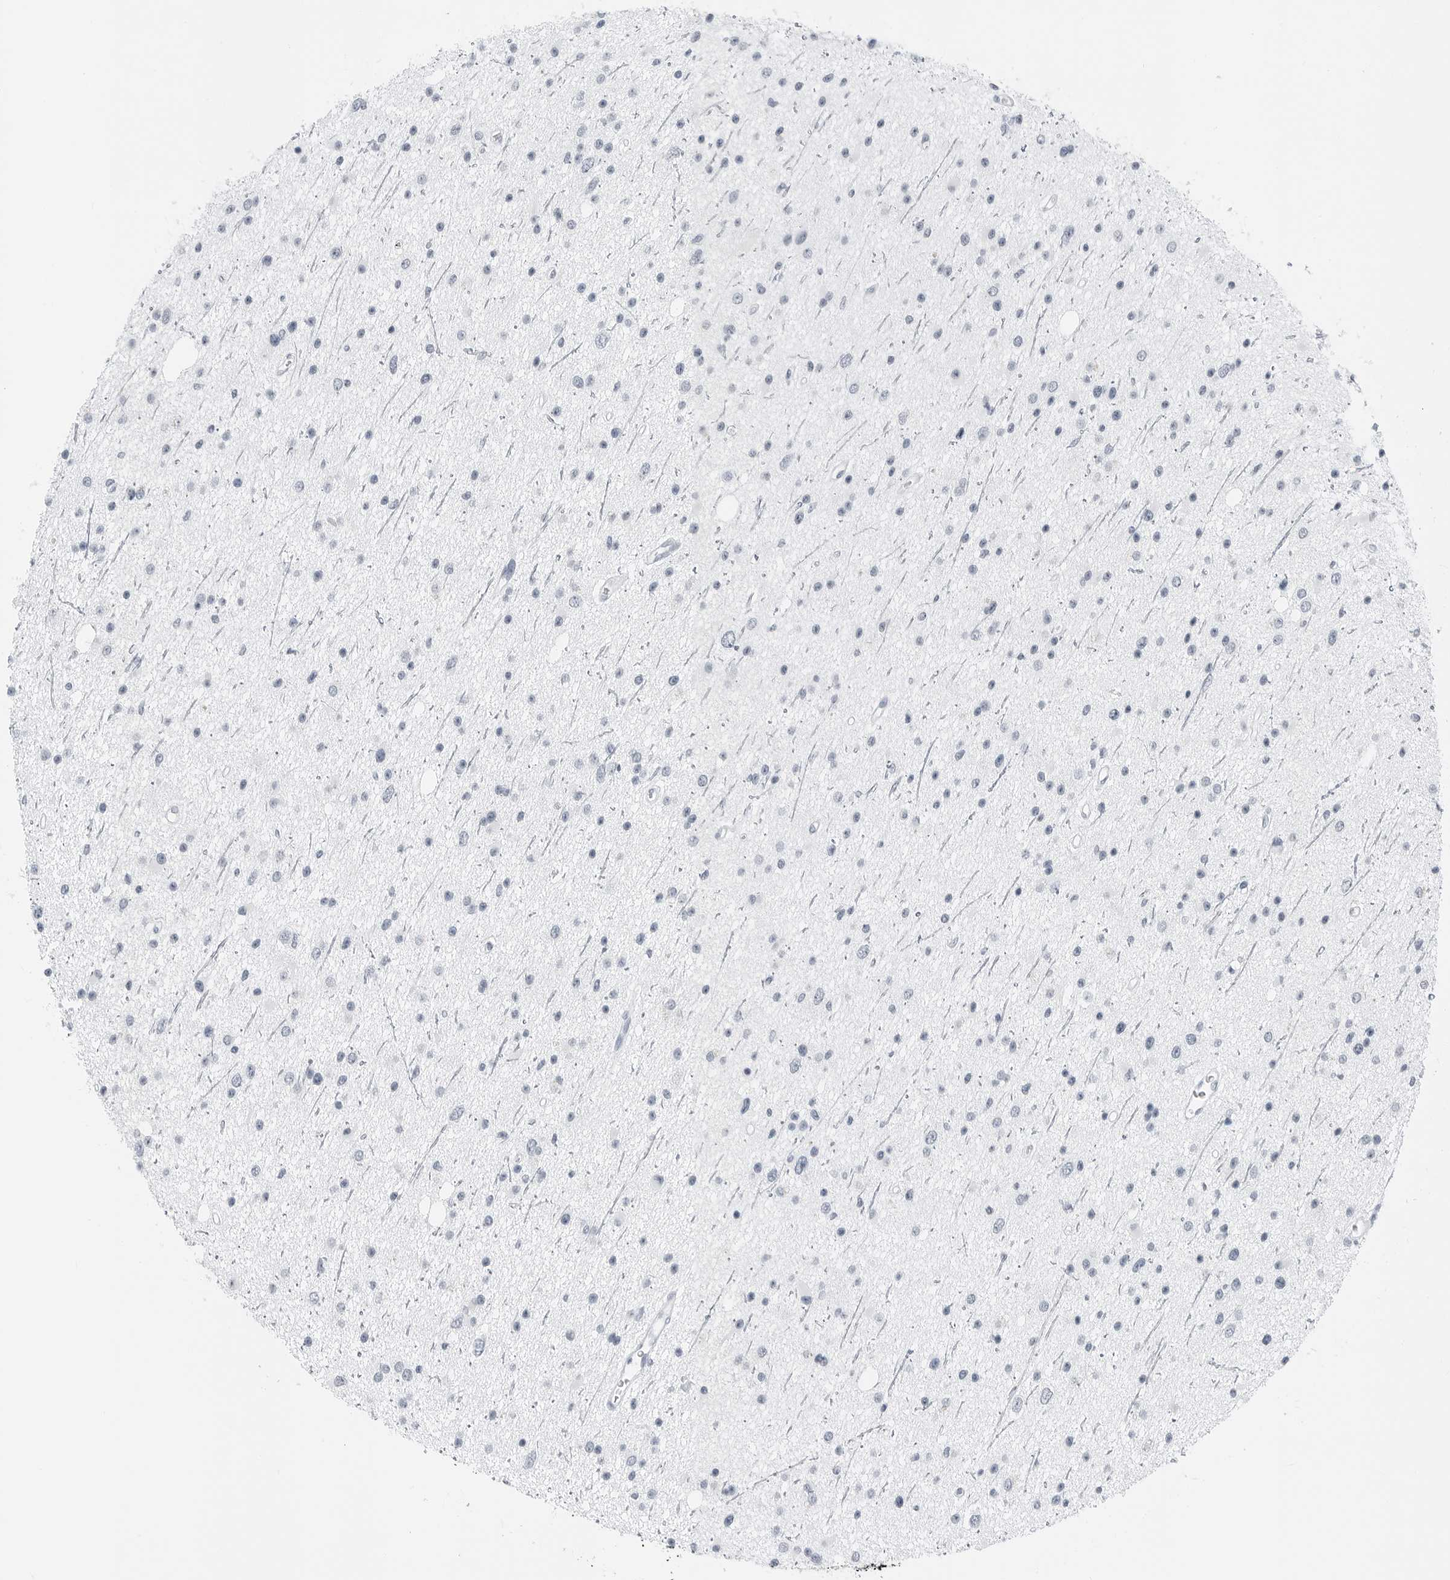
{"staining": {"intensity": "negative", "quantity": "none", "location": "none"}, "tissue": "glioma", "cell_type": "Tumor cells", "image_type": "cancer", "snomed": [{"axis": "morphology", "description": "Glioma, malignant, Low grade"}, {"axis": "topography", "description": "Cerebral cortex"}], "caption": "High magnification brightfield microscopy of glioma stained with DAB (brown) and counterstained with hematoxylin (blue): tumor cells show no significant positivity.", "gene": "SLPI", "patient": {"sex": "female", "age": 39}}